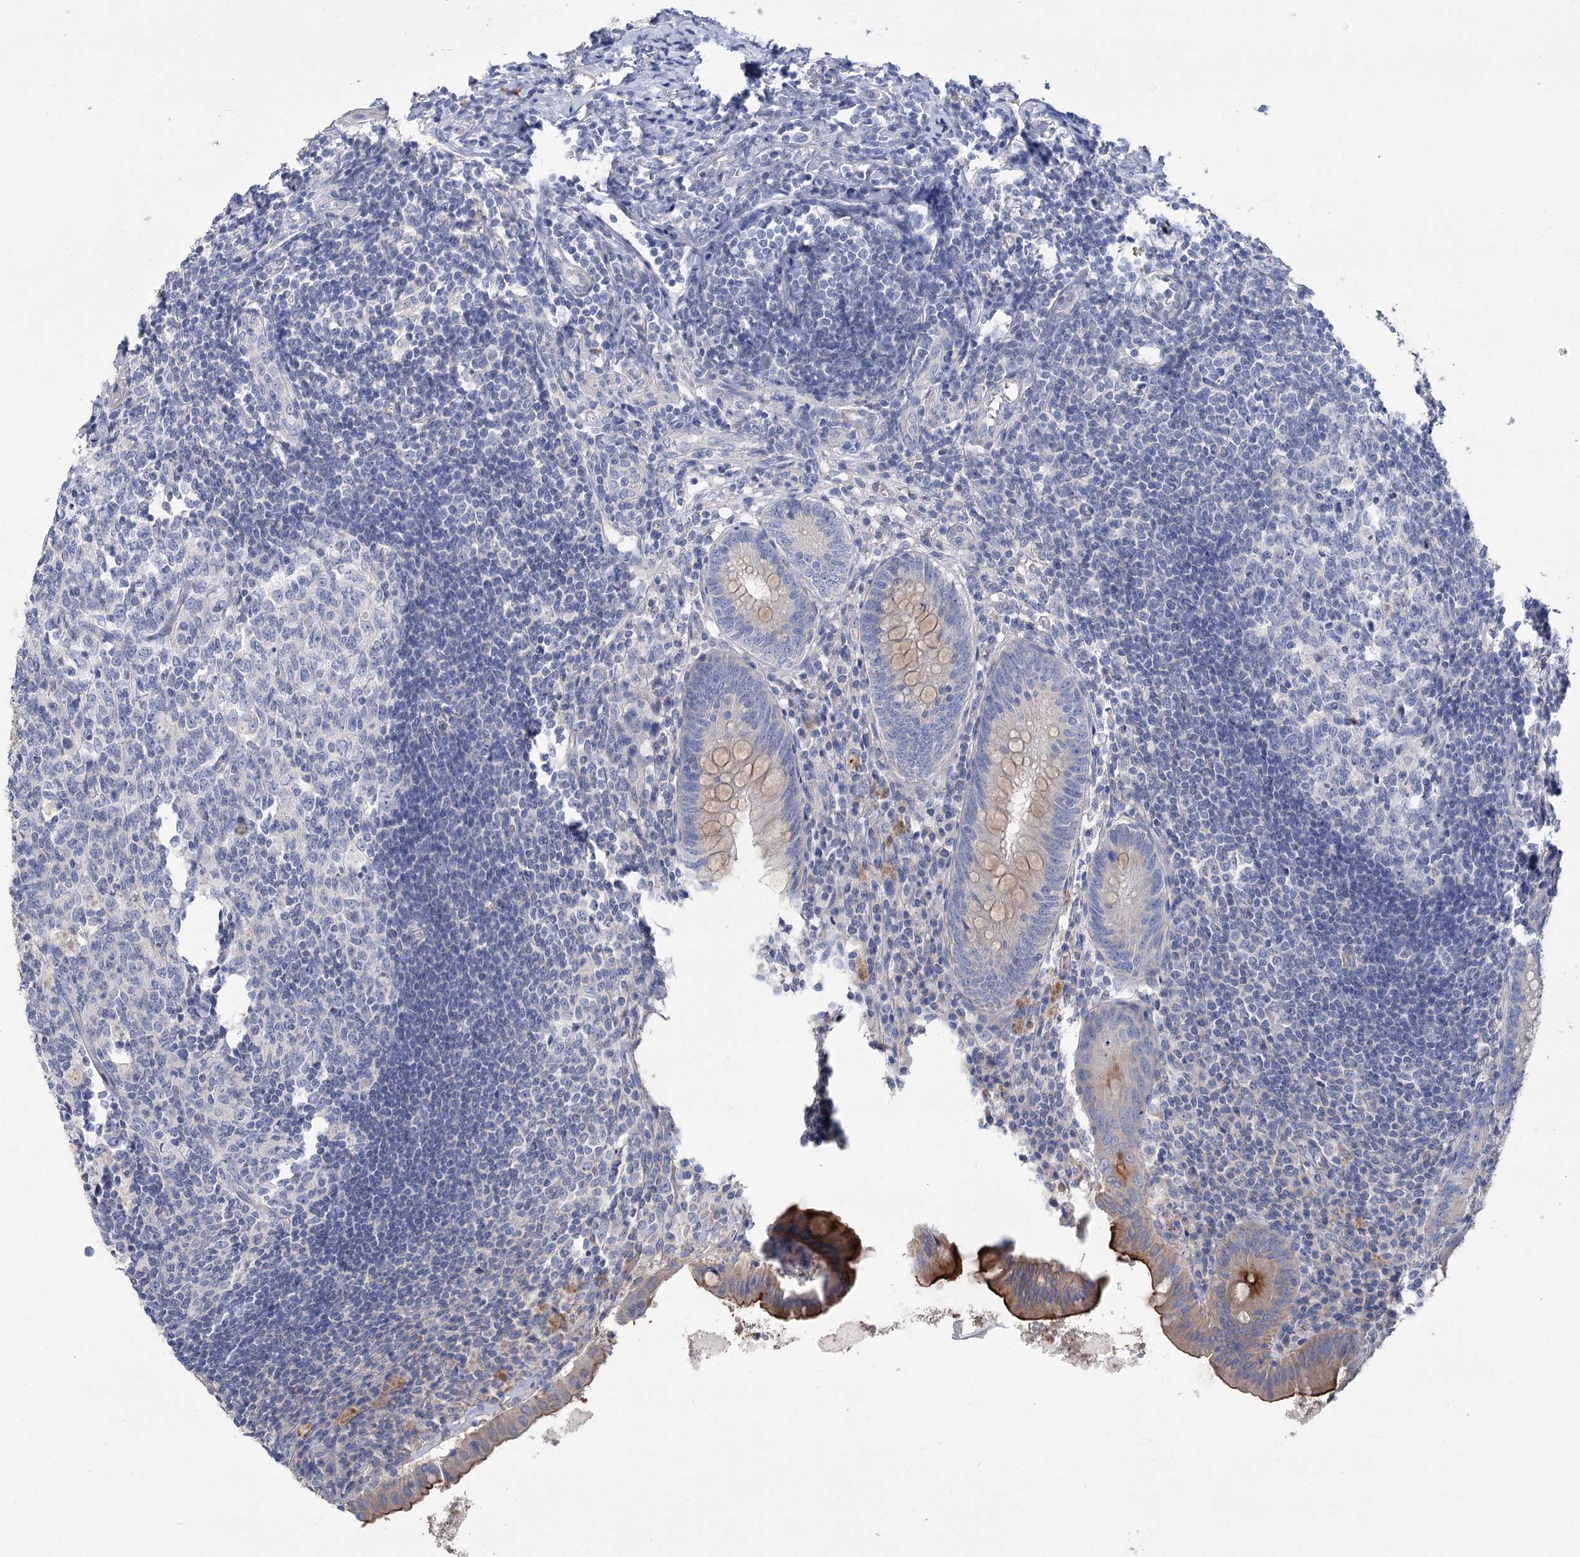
{"staining": {"intensity": "strong", "quantity": "25%-75%", "location": "cytoplasmic/membranous"}, "tissue": "appendix", "cell_type": "Glandular cells", "image_type": "normal", "snomed": [{"axis": "morphology", "description": "Normal tissue, NOS"}, {"axis": "topography", "description": "Appendix"}], "caption": "Approximately 25%-75% of glandular cells in normal human appendix demonstrate strong cytoplasmic/membranous protein positivity as visualized by brown immunohistochemical staining.", "gene": "SLC9A3", "patient": {"sex": "female", "age": 54}}